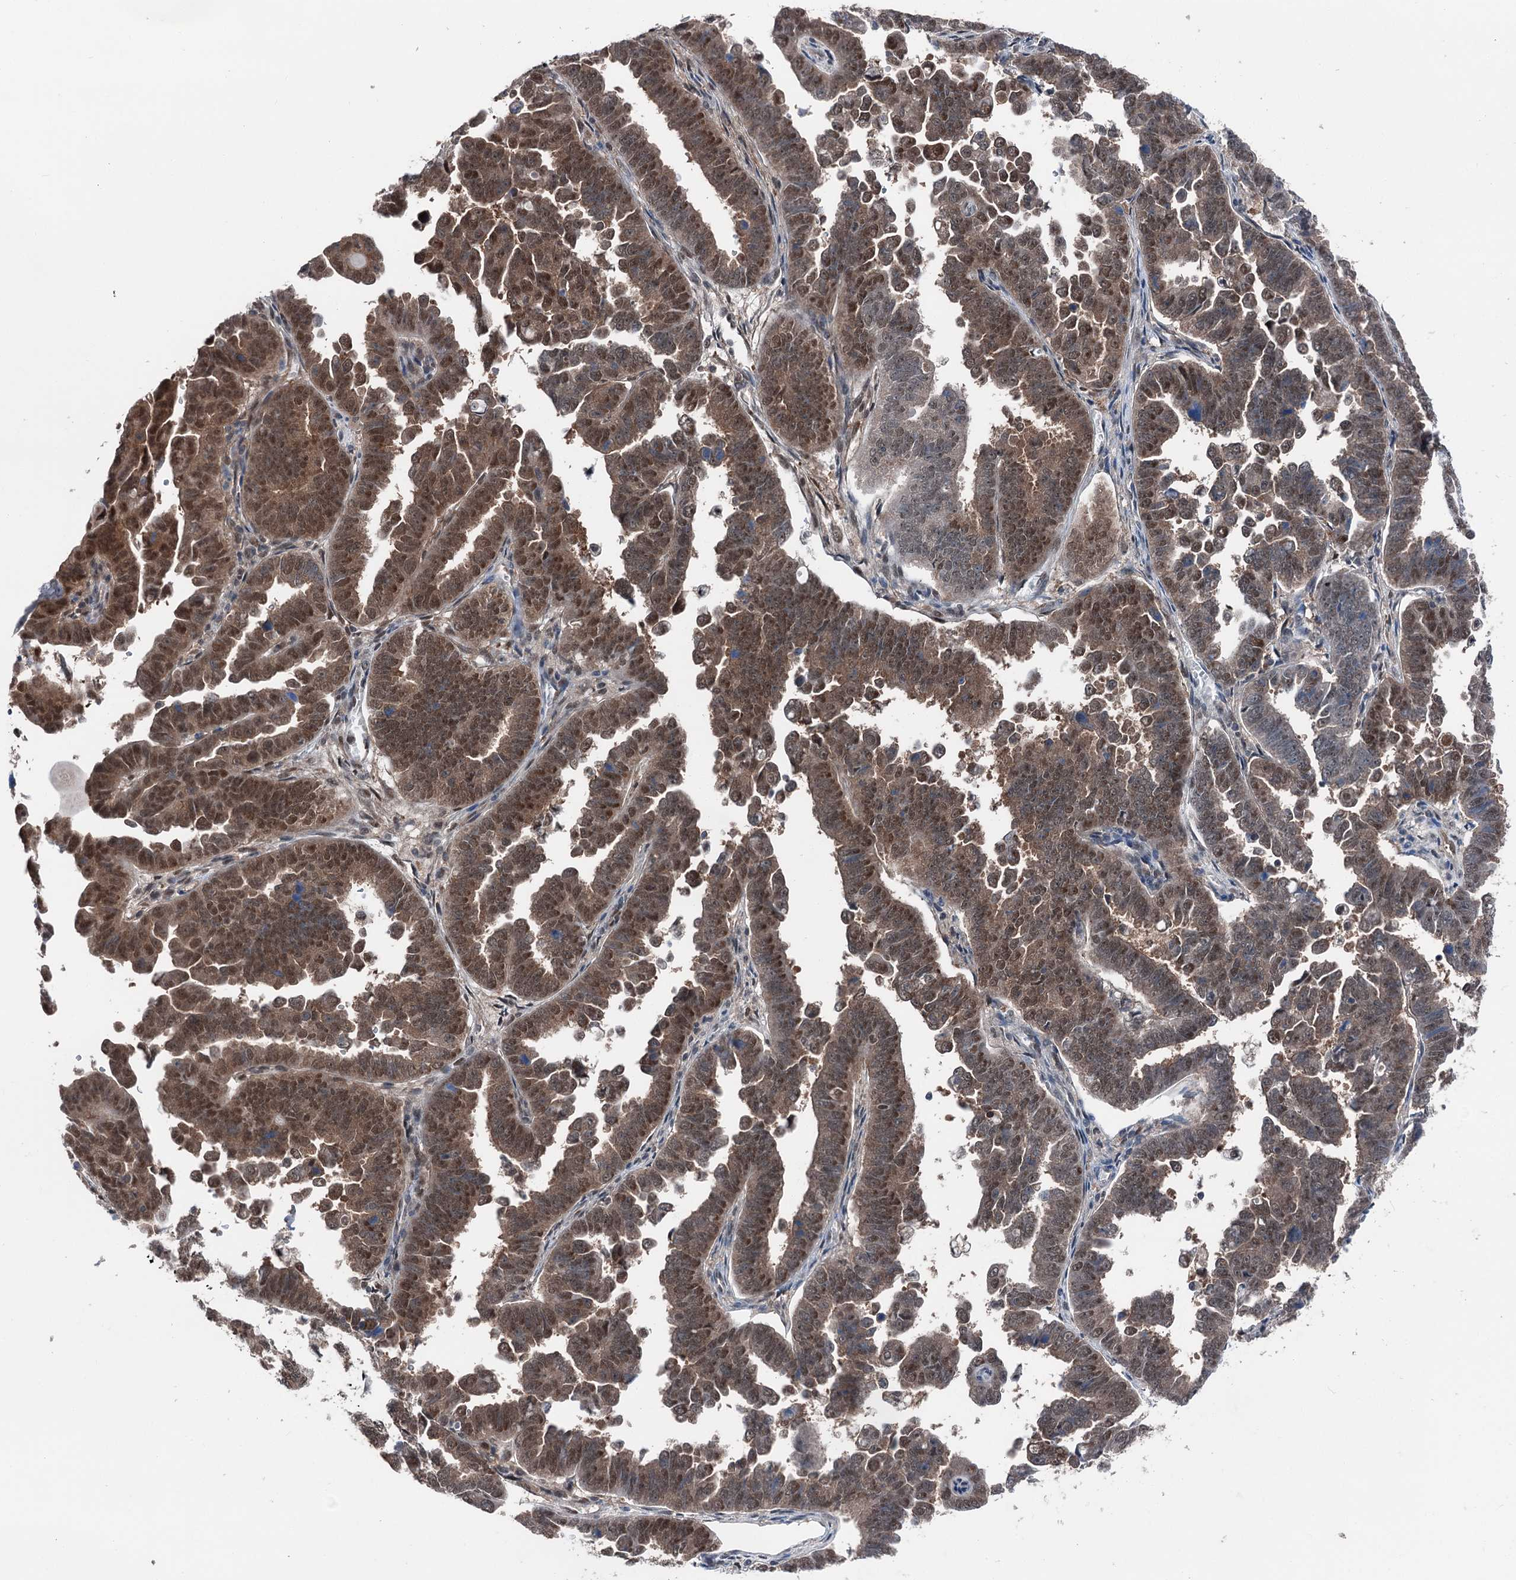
{"staining": {"intensity": "moderate", "quantity": ">75%", "location": "cytoplasmic/membranous,nuclear"}, "tissue": "endometrial cancer", "cell_type": "Tumor cells", "image_type": "cancer", "snomed": [{"axis": "morphology", "description": "Adenocarcinoma, NOS"}, {"axis": "topography", "description": "Endometrium"}], "caption": "Human endometrial adenocarcinoma stained with a brown dye shows moderate cytoplasmic/membranous and nuclear positive expression in approximately >75% of tumor cells.", "gene": "PSMD13", "patient": {"sex": "female", "age": 75}}